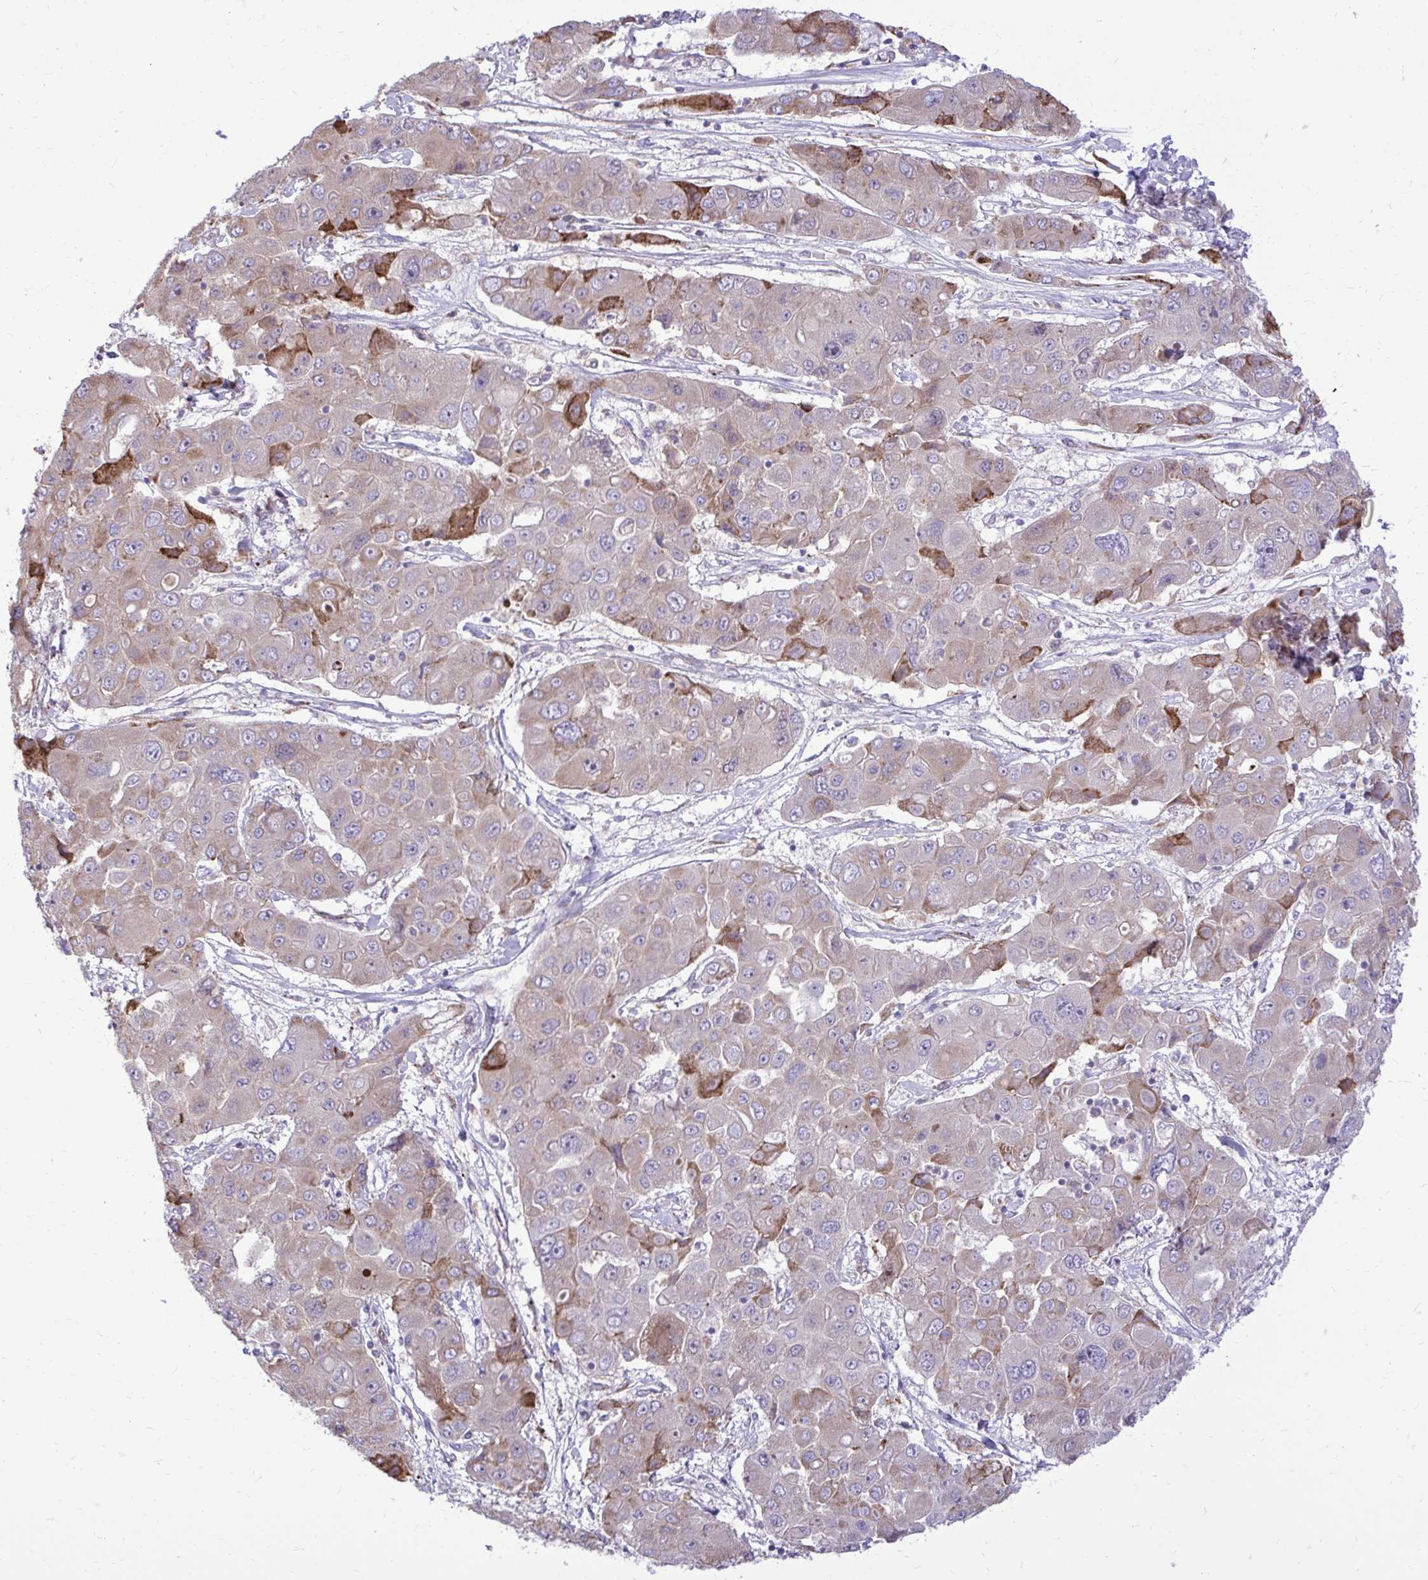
{"staining": {"intensity": "strong", "quantity": "<25%", "location": "cytoplasmic/membranous"}, "tissue": "liver cancer", "cell_type": "Tumor cells", "image_type": "cancer", "snomed": [{"axis": "morphology", "description": "Cholangiocarcinoma"}, {"axis": "topography", "description": "Liver"}], "caption": "DAB (3,3'-diaminobenzidine) immunohistochemical staining of liver cancer (cholangiocarcinoma) exhibits strong cytoplasmic/membranous protein expression in about <25% of tumor cells.", "gene": "METTL9", "patient": {"sex": "male", "age": 67}}